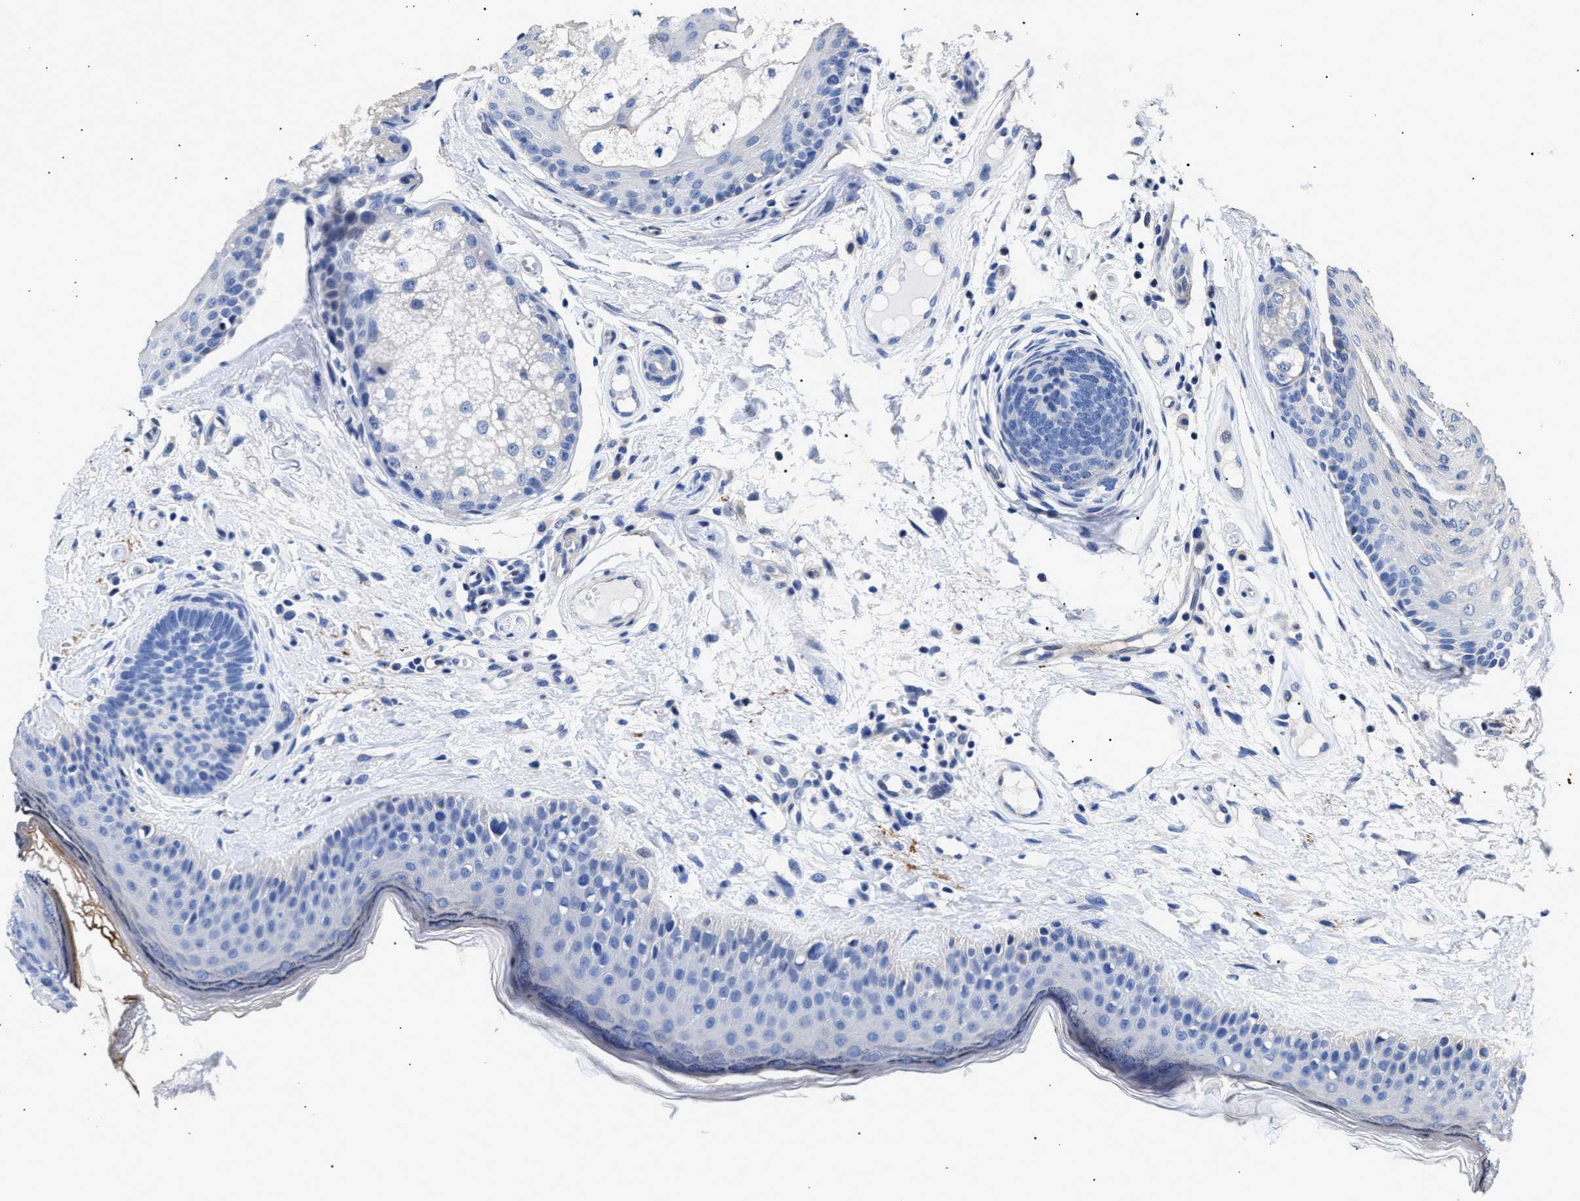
{"staining": {"intensity": "negative", "quantity": "none", "location": "none"}, "tissue": "oral mucosa", "cell_type": "Squamous epithelial cells", "image_type": "normal", "snomed": [{"axis": "morphology", "description": "Normal tissue, NOS"}, {"axis": "topography", "description": "Skin"}, {"axis": "topography", "description": "Oral tissue"}], "caption": "A histopathology image of oral mucosa stained for a protein demonstrates no brown staining in squamous epithelial cells.", "gene": "HEMGN", "patient": {"sex": "male", "age": 84}}